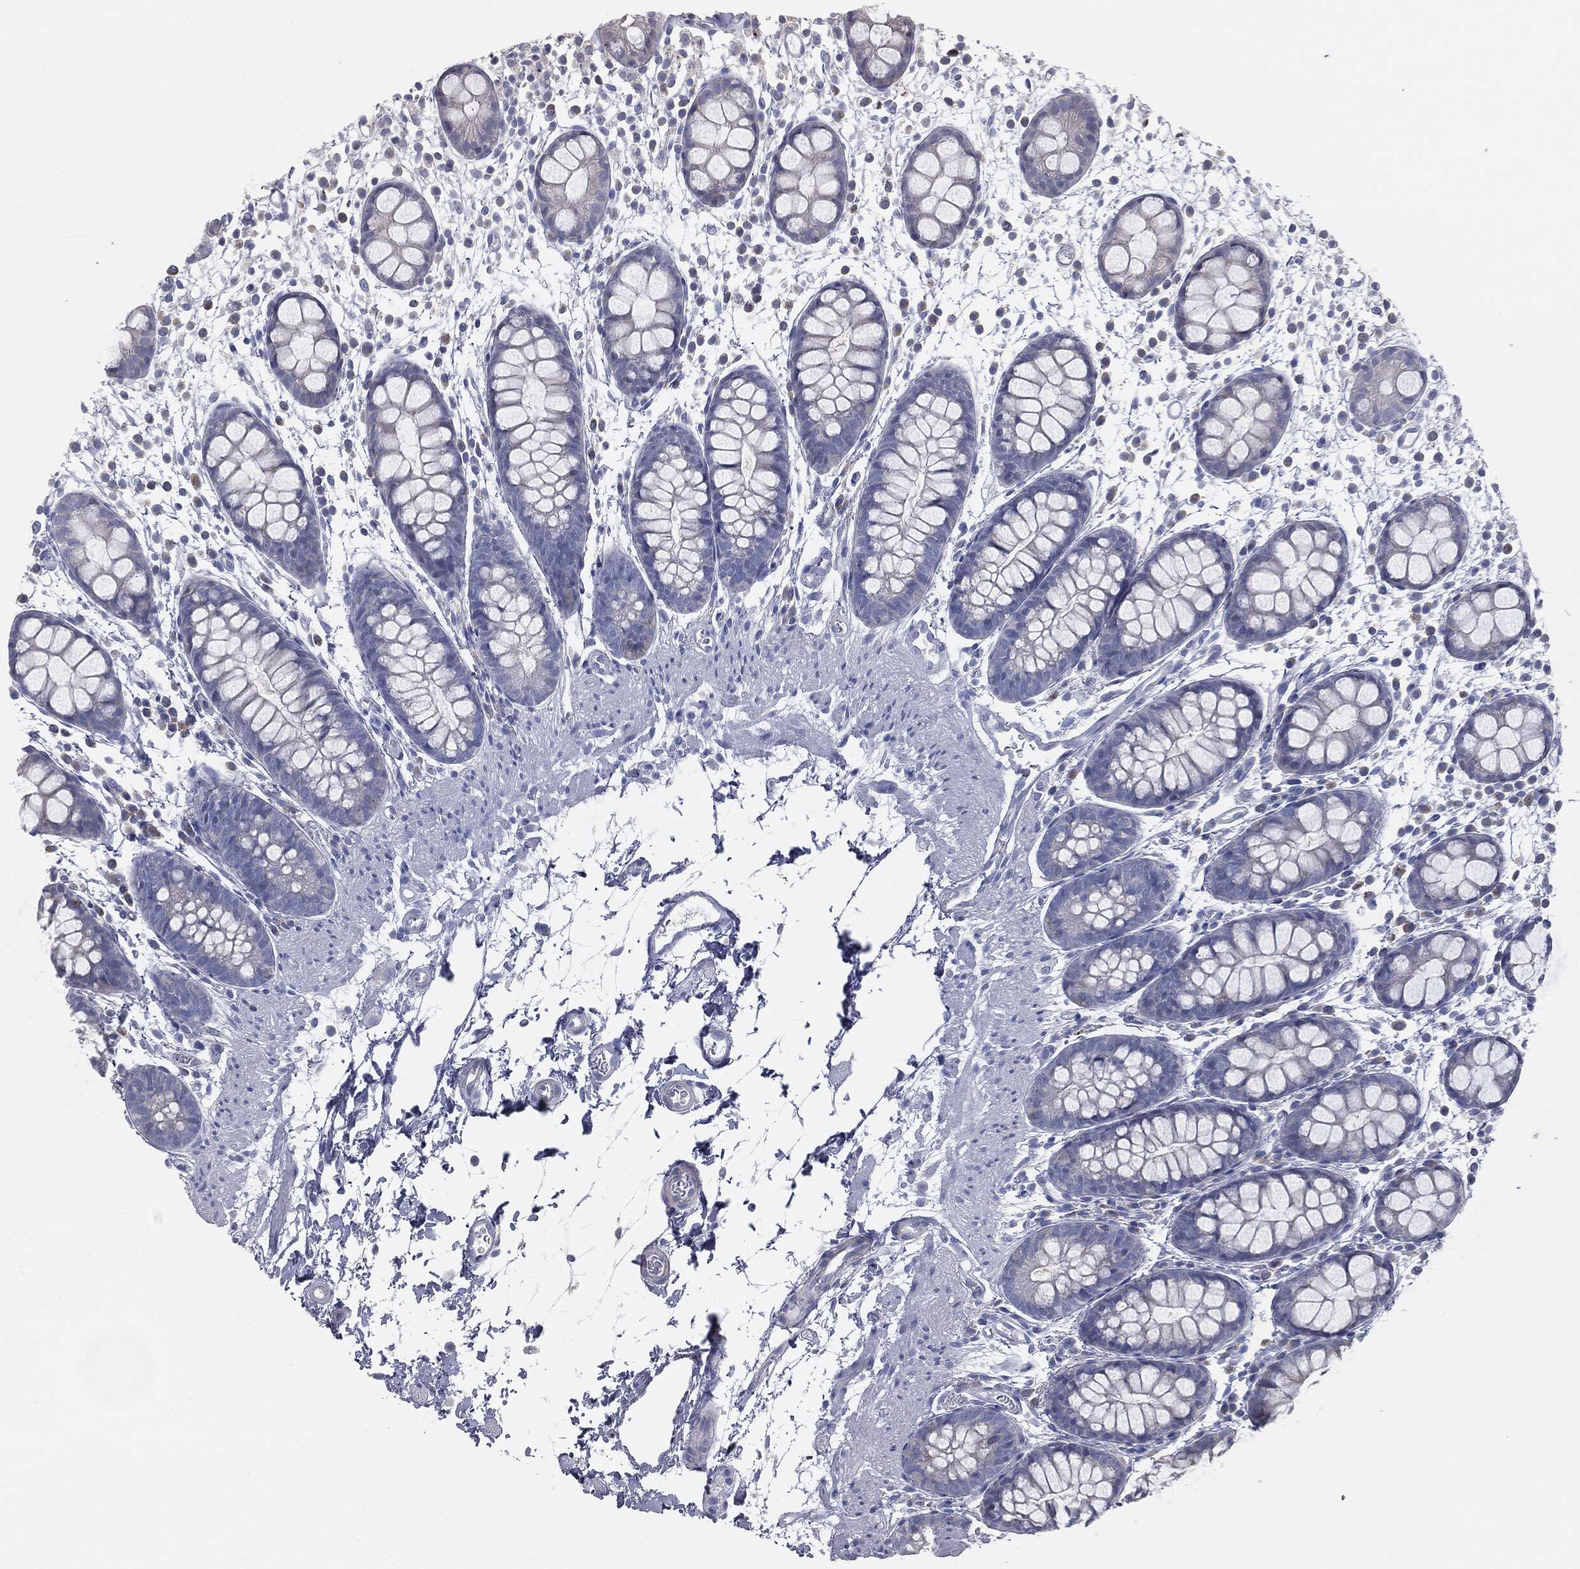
{"staining": {"intensity": "negative", "quantity": "none", "location": "none"}, "tissue": "rectum", "cell_type": "Glandular cells", "image_type": "normal", "snomed": [{"axis": "morphology", "description": "Normal tissue, NOS"}, {"axis": "topography", "description": "Rectum"}], "caption": "The image shows no significant positivity in glandular cells of rectum. Brightfield microscopy of immunohistochemistry stained with DAB (3,3'-diaminobenzidine) (brown) and hematoxylin (blue), captured at high magnification.", "gene": "CAV3", "patient": {"sex": "male", "age": 57}}